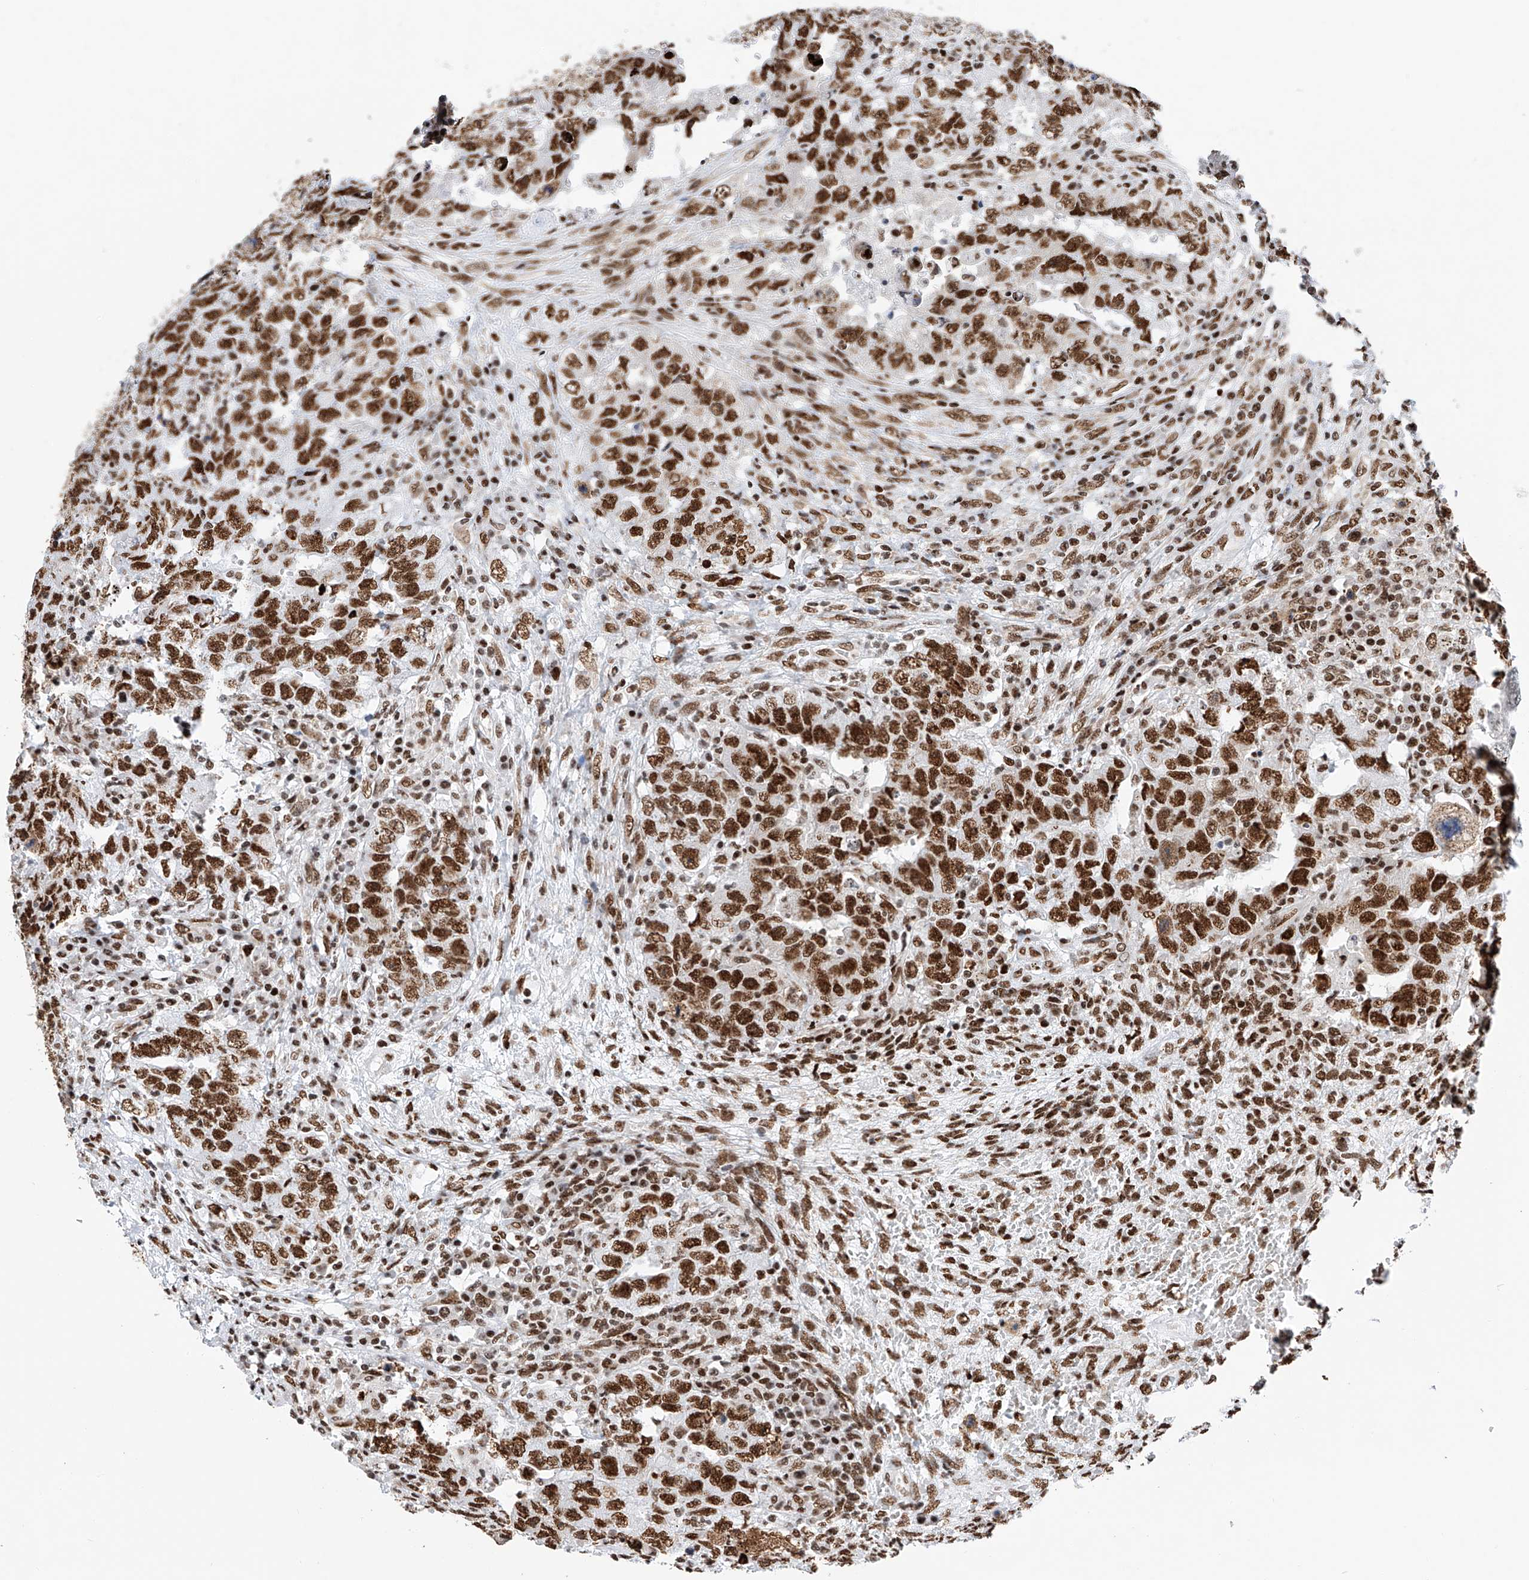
{"staining": {"intensity": "strong", "quantity": ">75%", "location": "nuclear"}, "tissue": "testis cancer", "cell_type": "Tumor cells", "image_type": "cancer", "snomed": [{"axis": "morphology", "description": "Carcinoma, Embryonal, NOS"}, {"axis": "topography", "description": "Testis"}], "caption": "This is a micrograph of immunohistochemistry staining of testis cancer, which shows strong positivity in the nuclear of tumor cells.", "gene": "SRSF6", "patient": {"sex": "male", "age": 26}}